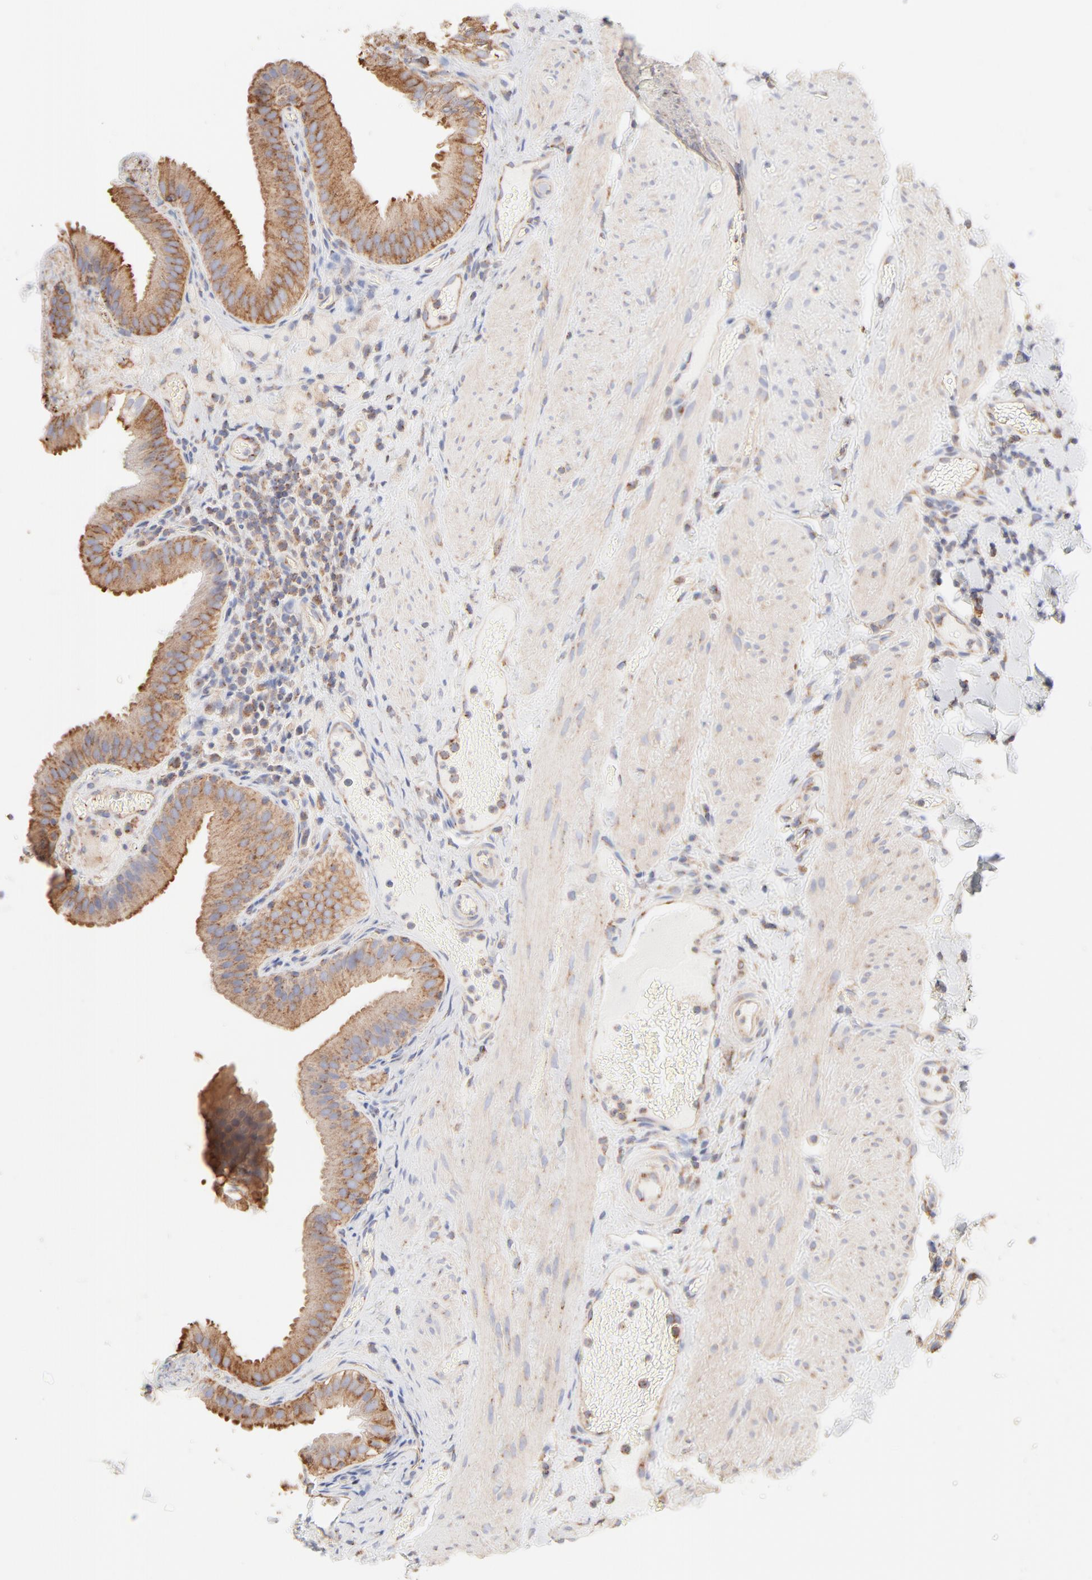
{"staining": {"intensity": "moderate", "quantity": ">75%", "location": "cytoplasmic/membranous"}, "tissue": "gallbladder", "cell_type": "Glandular cells", "image_type": "normal", "snomed": [{"axis": "morphology", "description": "Normal tissue, NOS"}, {"axis": "topography", "description": "Gallbladder"}], "caption": "Immunohistochemical staining of benign human gallbladder exhibits >75% levels of moderate cytoplasmic/membranous protein staining in about >75% of glandular cells.", "gene": "CLTB", "patient": {"sex": "female", "age": 24}}